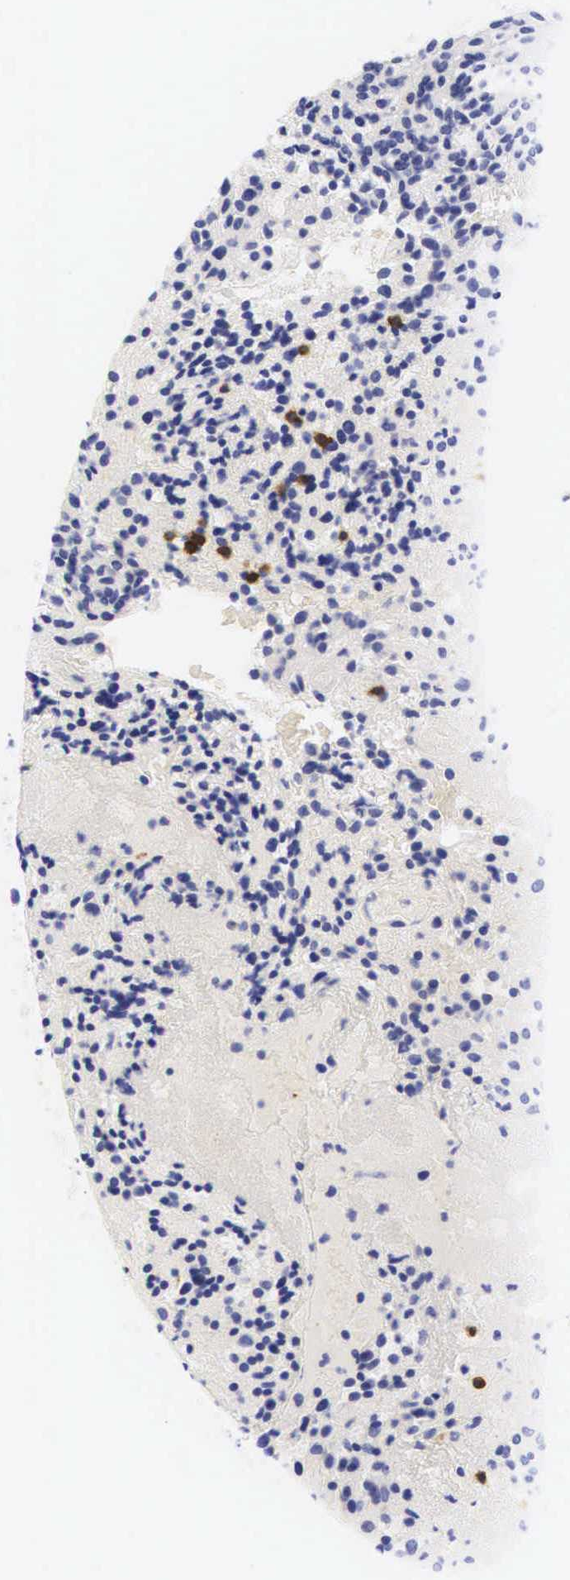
{"staining": {"intensity": "negative", "quantity": "none", "location": "none"}, "tissue": "glioma", "cell_type": "Tumor cells", "image_type": "cancer", "snomed": [{"axis": "morphology", "description": "Glioma, malignant, High grade"}, {"axis": "topography", "description": "Brain"}], "caption": "Protein analysis of malignant glioma (high-grade) reveals no significant staining in tumor cells.", "gene": "CD8A", "patient": {"sex": "female", "age": 13}}